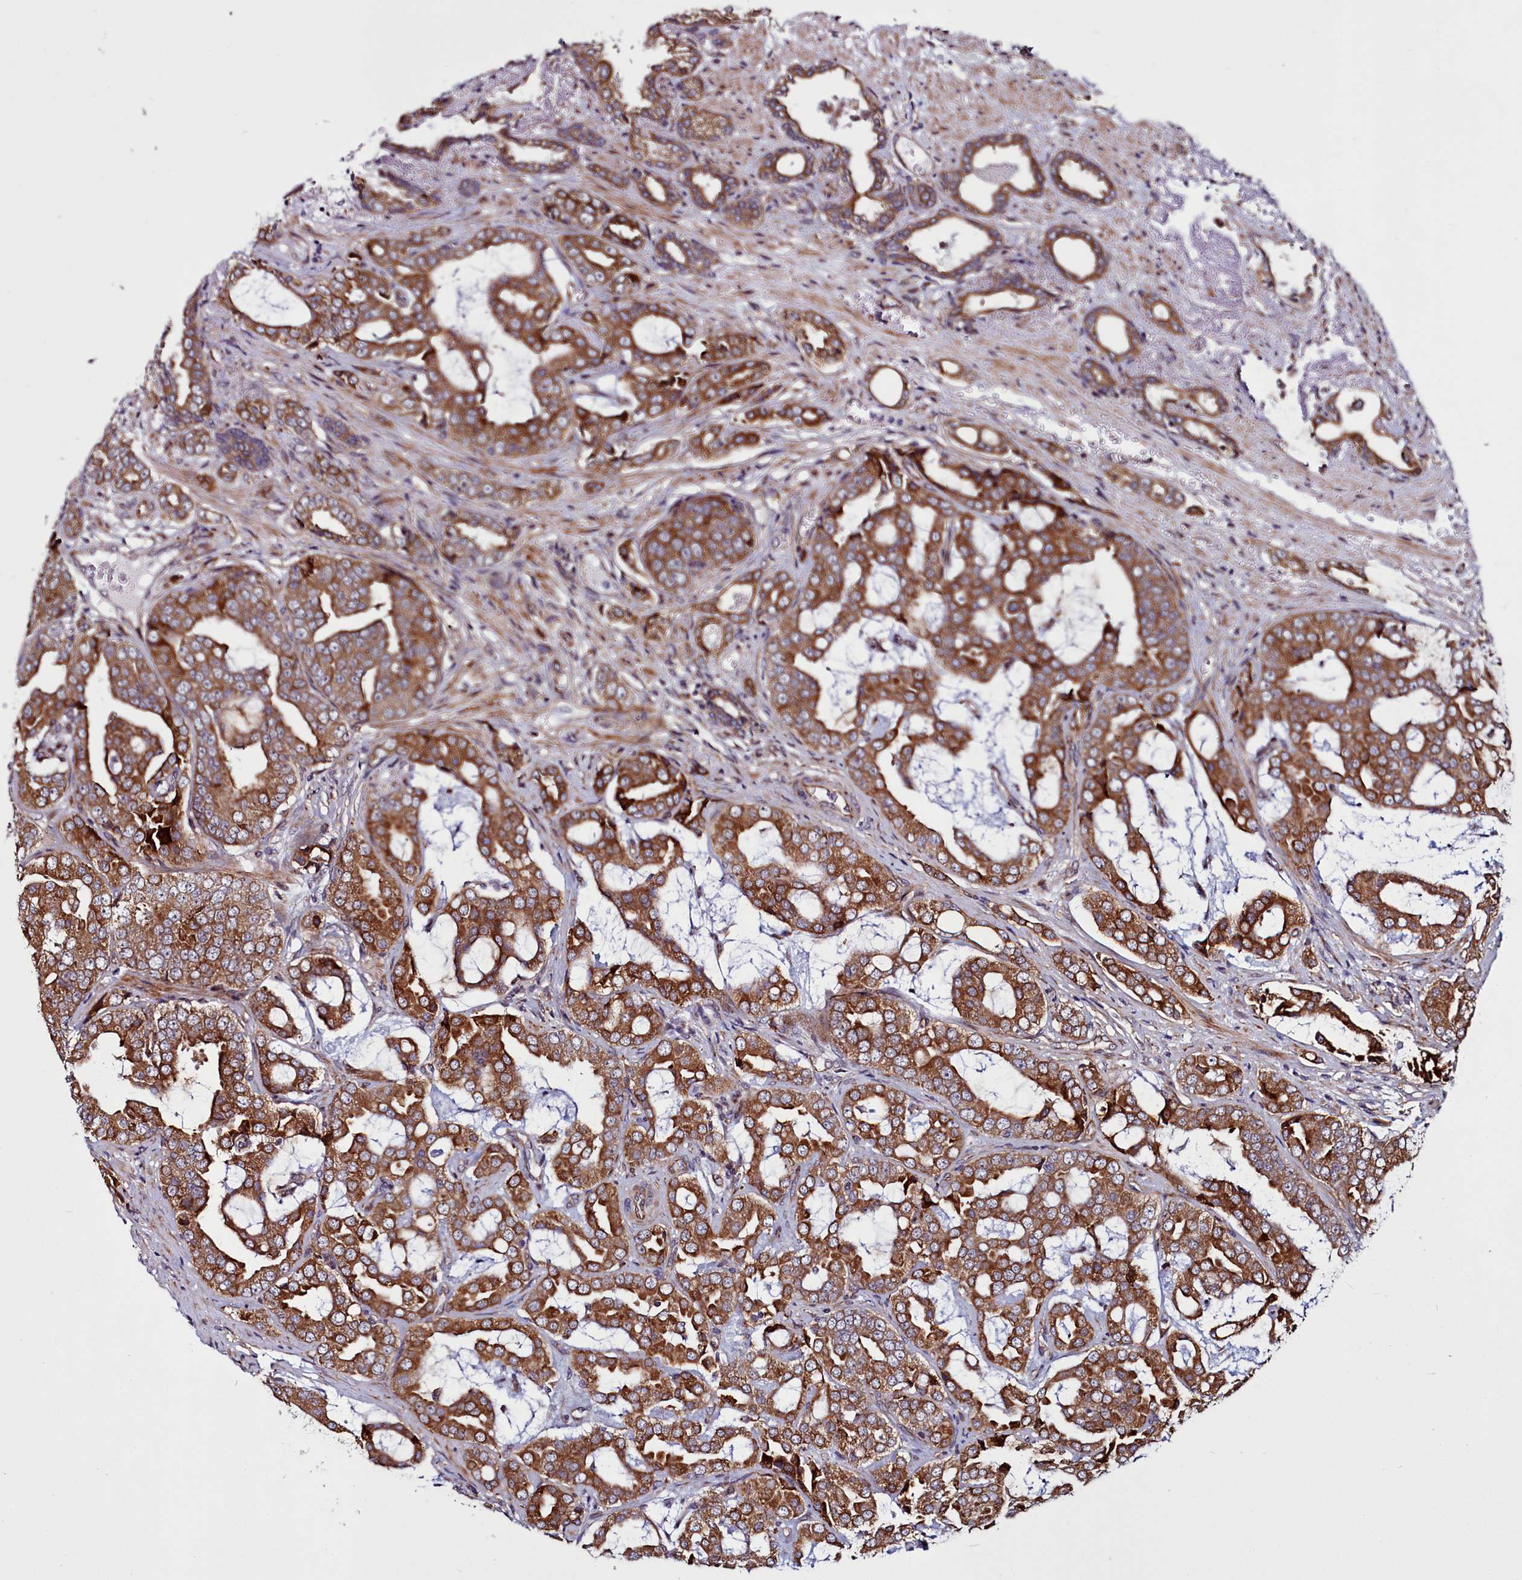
{"staining": {"intensity": "strong", "quantity": ">75%", "location": "cytoplasmic/membranous"}, "tissue": "prostate cancer", "cell_type": "Tumor cells", "image_type": "cancer", "snomed": [{"axis": "morphology", "description": "Adenocarcinoma, High grade"}, {"axis": "topography", "description": "Prostate"}], "caption": "The image shows immunohistochemical staining of high-grade adenocarcinoma (prostate). There is strong cytoplasmic/membranous positivity is appreciated in approximately >75% of tumor cells. Ihc stains the protein of interest in brown and the nuclei are stained blue.", "gene": "MCRIP1", "patient": {"sex": "male", "age": 71}}